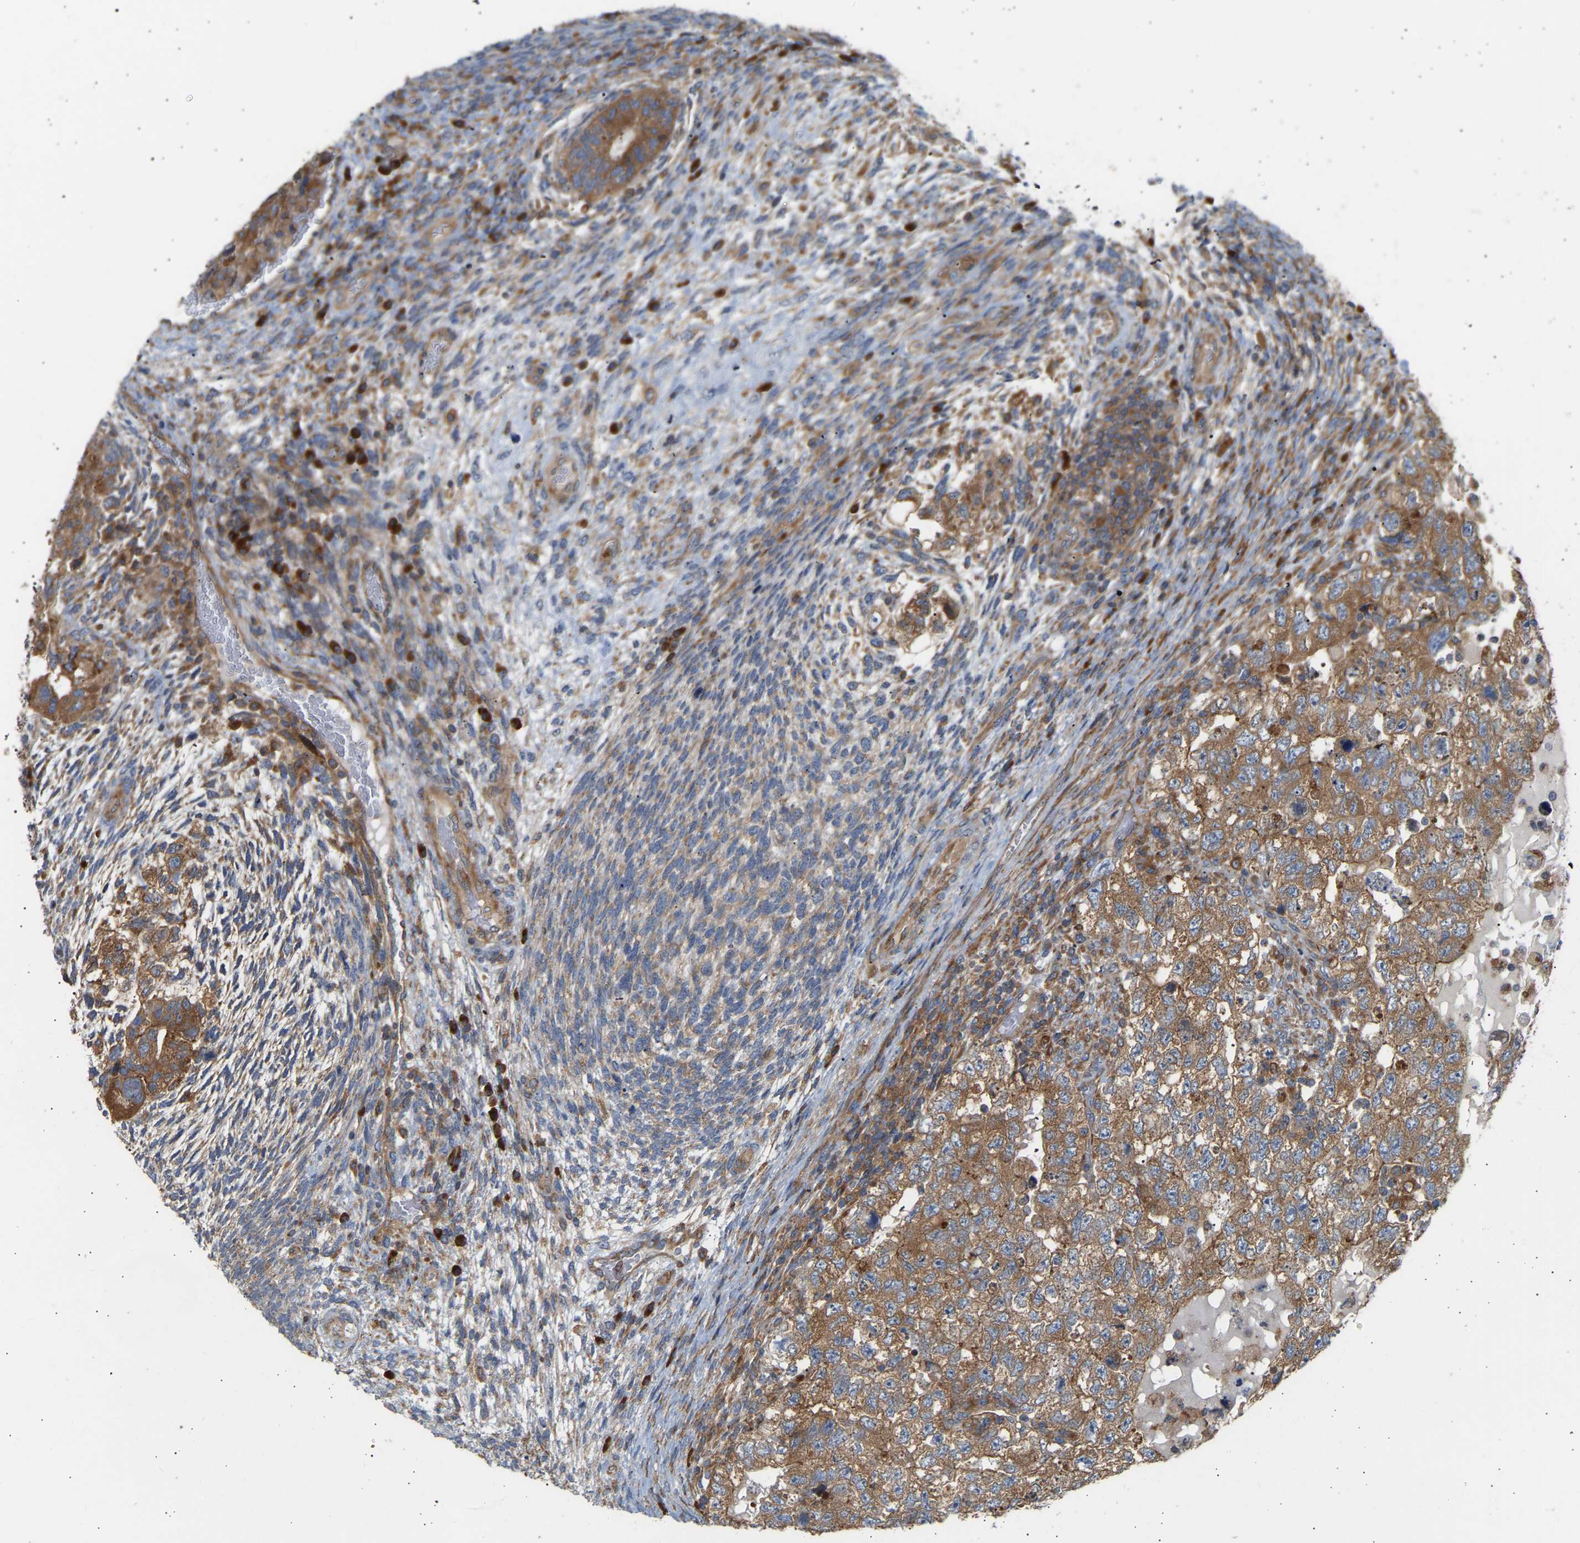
{"staining": {"intensity": "moderate", "quantity": ">75%", "location": "cytoplasmic/membranous"}, "tissue": "testis cancer", "cell_type": "Tumor cells", "image_type": "cancer", "snomed": [{"axis": "morphology", "description": "Carcinoma, Embryonal, NOS"}, {"axis": "topography", "description": "Testis"}], "caption": "Embryonal carcinoma (testis) stained for a protein shows moderate cytoplasmic/membranous positivity in tumor cells.", "gene": "GCN1", "patient": {"sex": "male", "age": 36}}